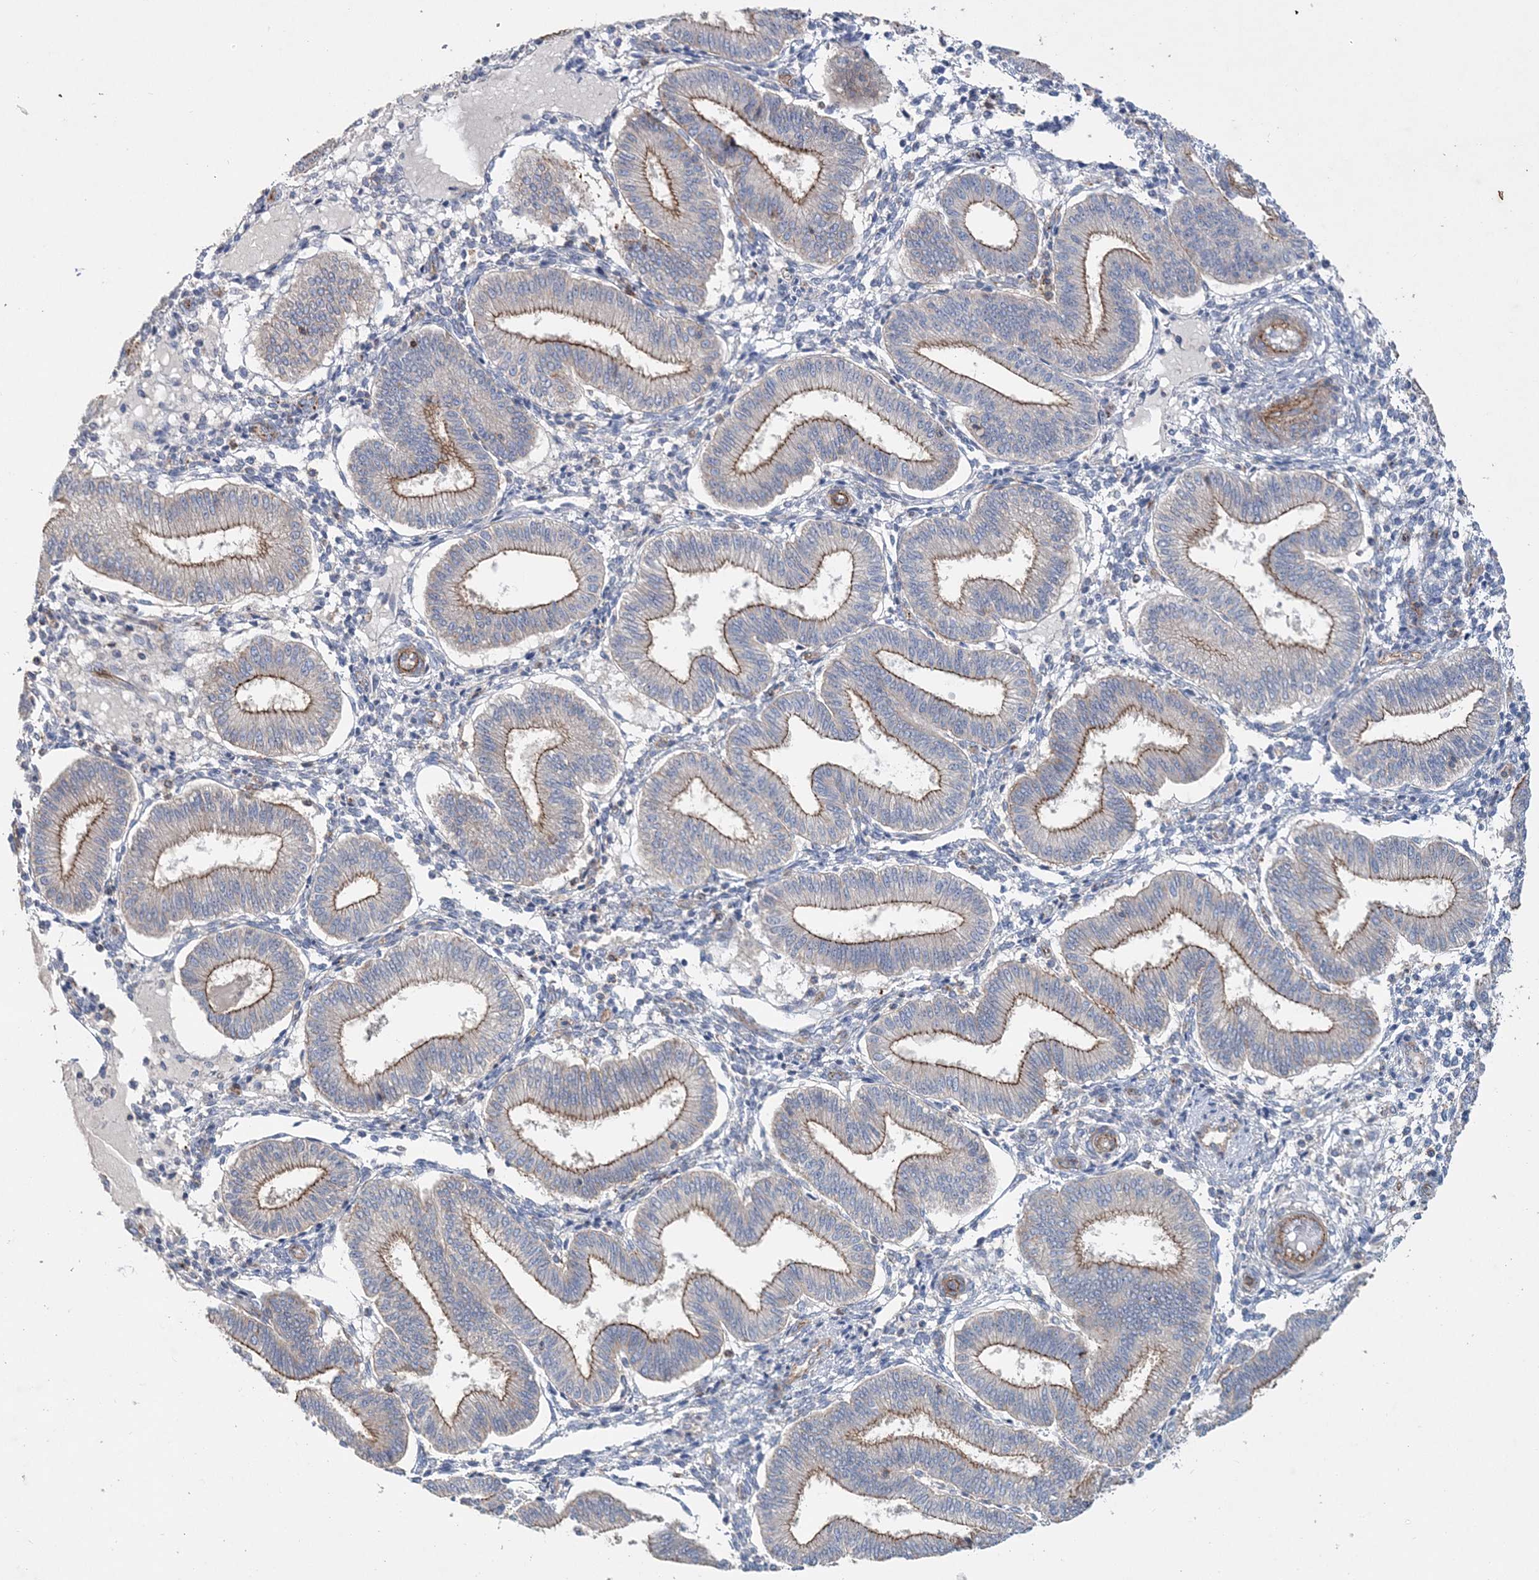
{"staining": {"intensity": "negative", "quantity": "none", "location": "none"}, "tissue": "endometrium", "cell_type": "Cells in endometrial stroma", "image_type": "normal", "snomed": [{"axis": "morphology", "description": "Normal tissue, NOS"}, {"axis": "topography", "description": "Endometrium"}], "caption": "A high-resolution photomicrograph shows immunohistochemistry staining of unremarkable endometrium, which displays no significant positivity in cells in endometrial stroma.", "gene": "PIGC", "patient": {"sex": "female", "age": 39}}